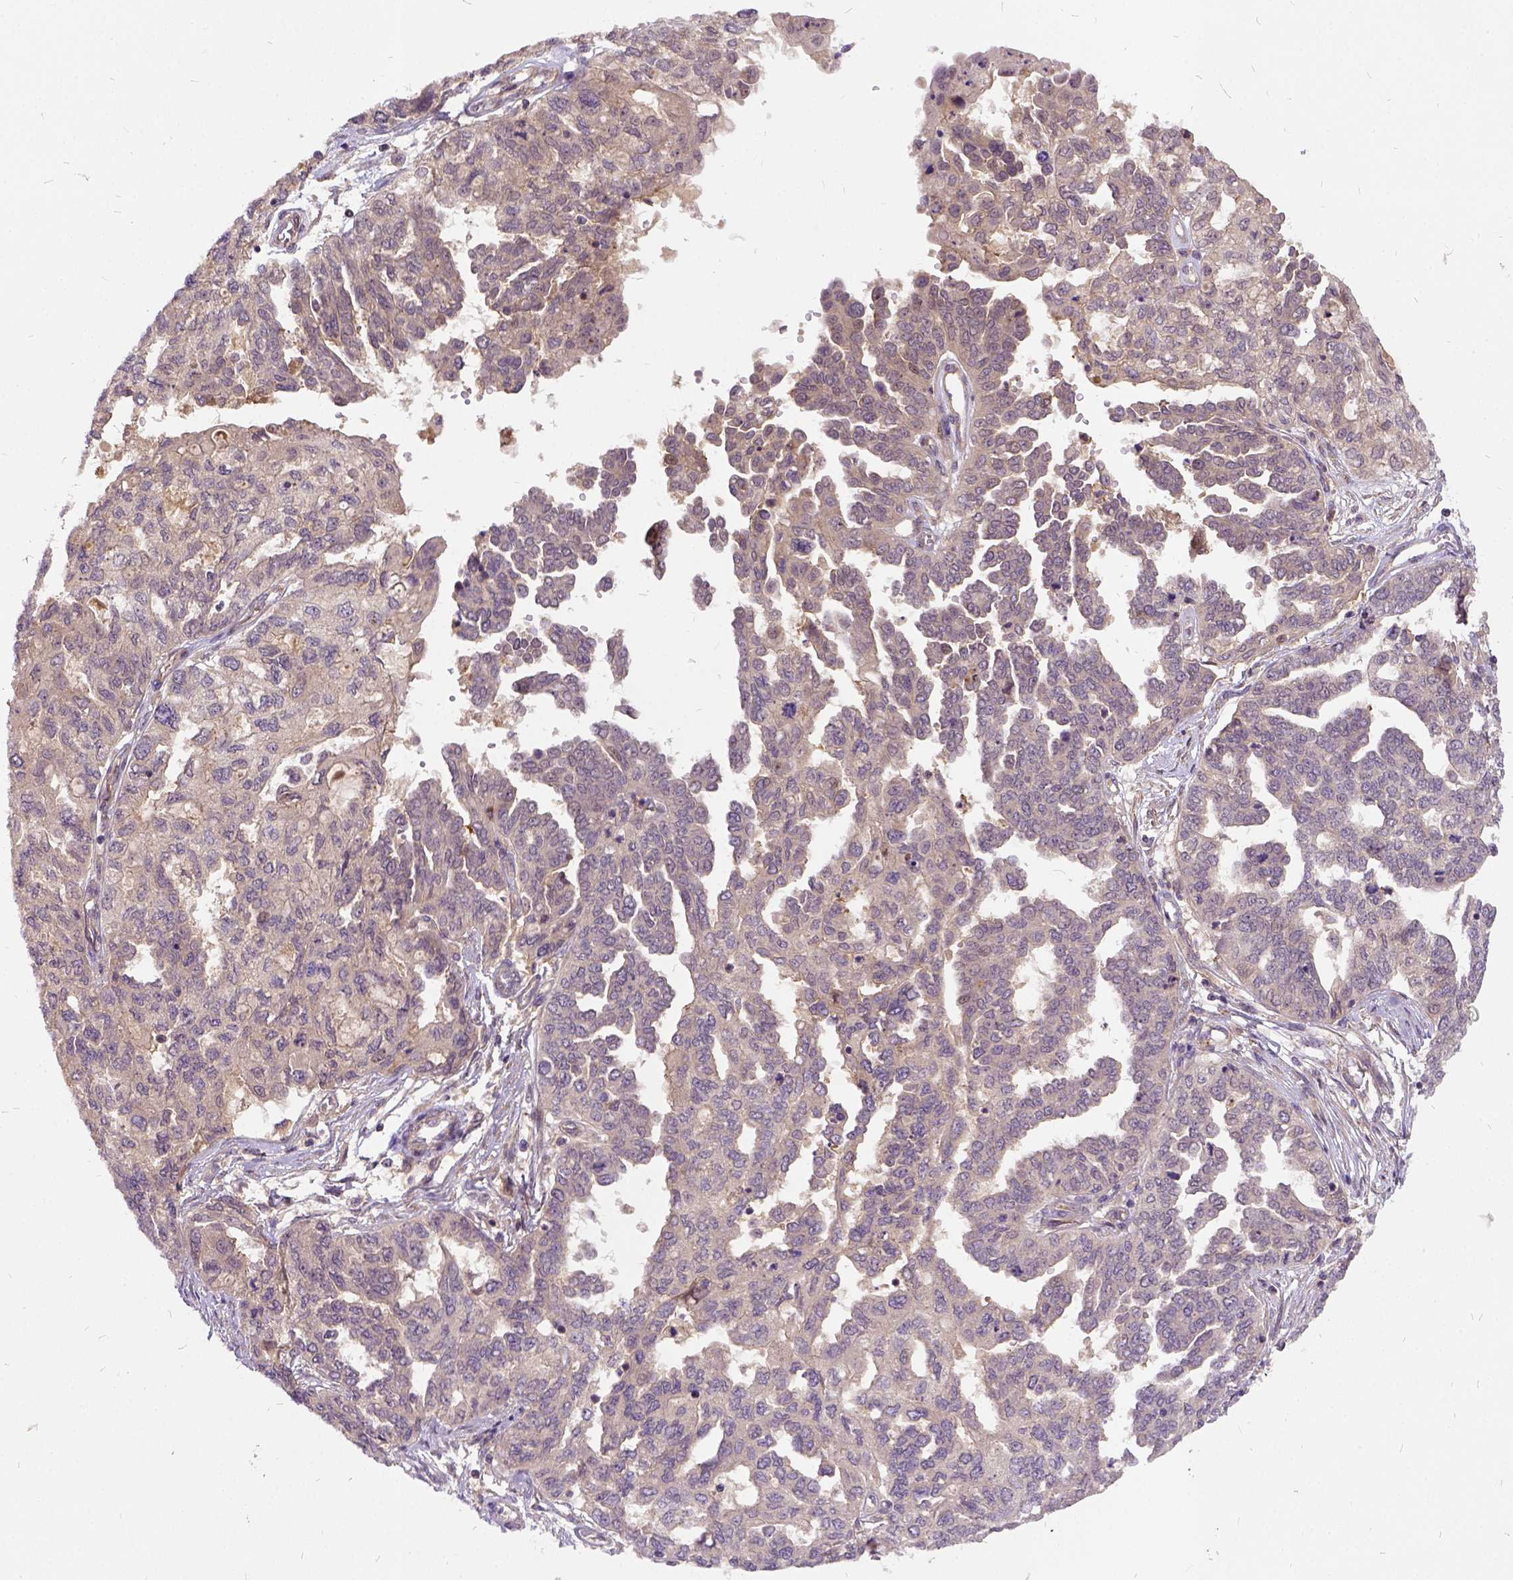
{"staining": {"intensity": "weak", "quantity": "25%-75%", "location": "cytoplasmic/membranous"}, "tissue": "ovarian cancer", "cell_type": "Tumor cells", "image_type": "cancer", "snomed": [{"axis": "morphology", "description": "Cystadenocarcinoma, serous, NOS"}, {"axis": "topography", "description": "Ovary"}], "caption": "The image demonstrates immunohistochemical staining of ovarian serous cystadenocarcinoma. There is weak cytoplasmic/membranous expression is appreciated in approximately 25%-75% of tumor cells.", "gene": "ILRUN", "patient": {"sex": "female", "age": 53}}